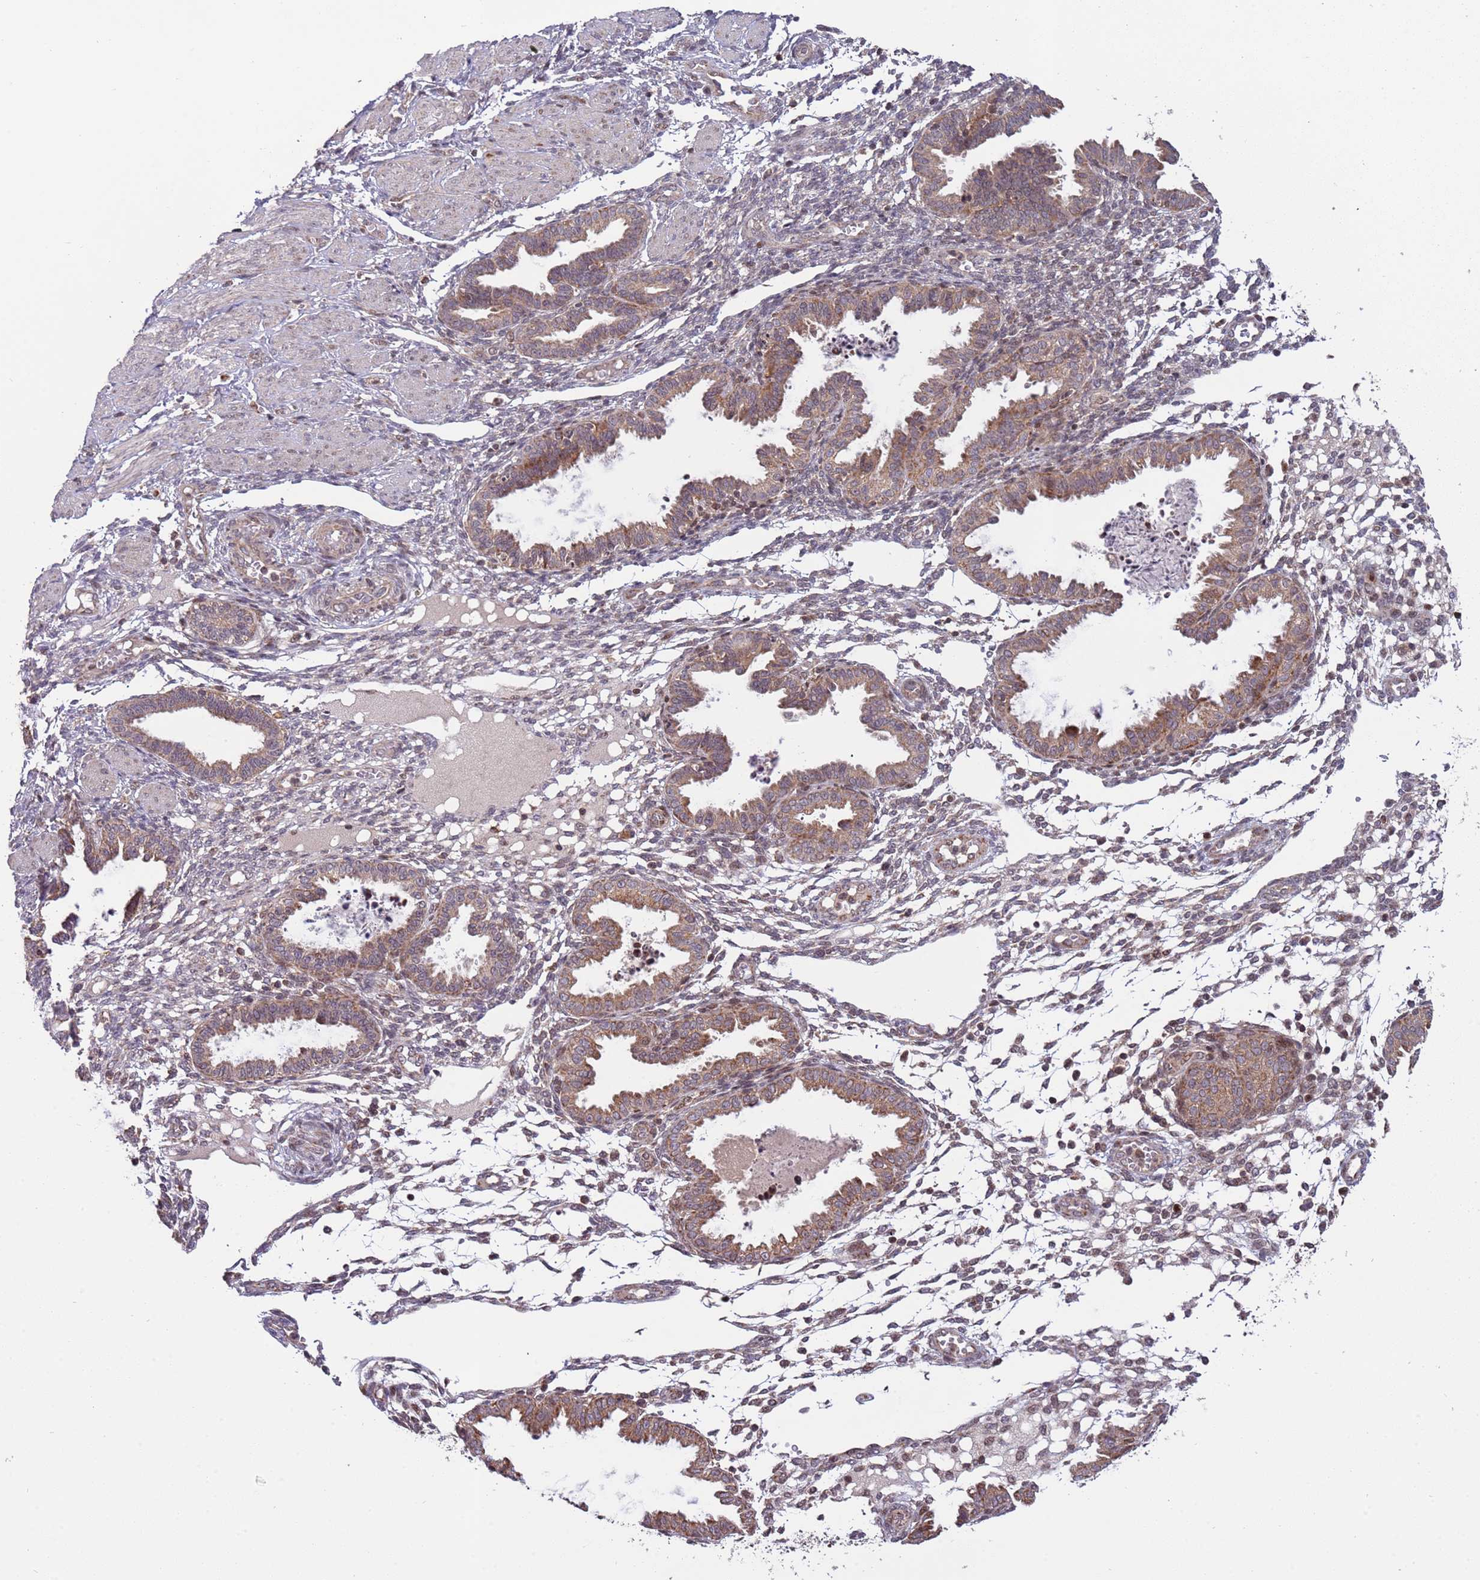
{"staining": {"intensity": "moderate", "quantity": "25%-75%", "location": "cytoplasmic/membranous,nuclear"}, "tissue": "endometrium", "cell_type": "Cells in endometrial stroma", "image_type": "normal", "snomed": [{"axis": "morphology", "description": "Normal tissue, NOS"}, {"axis": "topography", "description": "Endometrium"}], "caption": "Immunohistochemistry (IHC) of normal human endometrium displays medium levels of moderate cytoplasmic/membranous,nuclear expression in approximately 25%-75% of cells in endometrial stroma.", "gene": "RCOR2", "patient": {"sex": "female", "age": 33}}